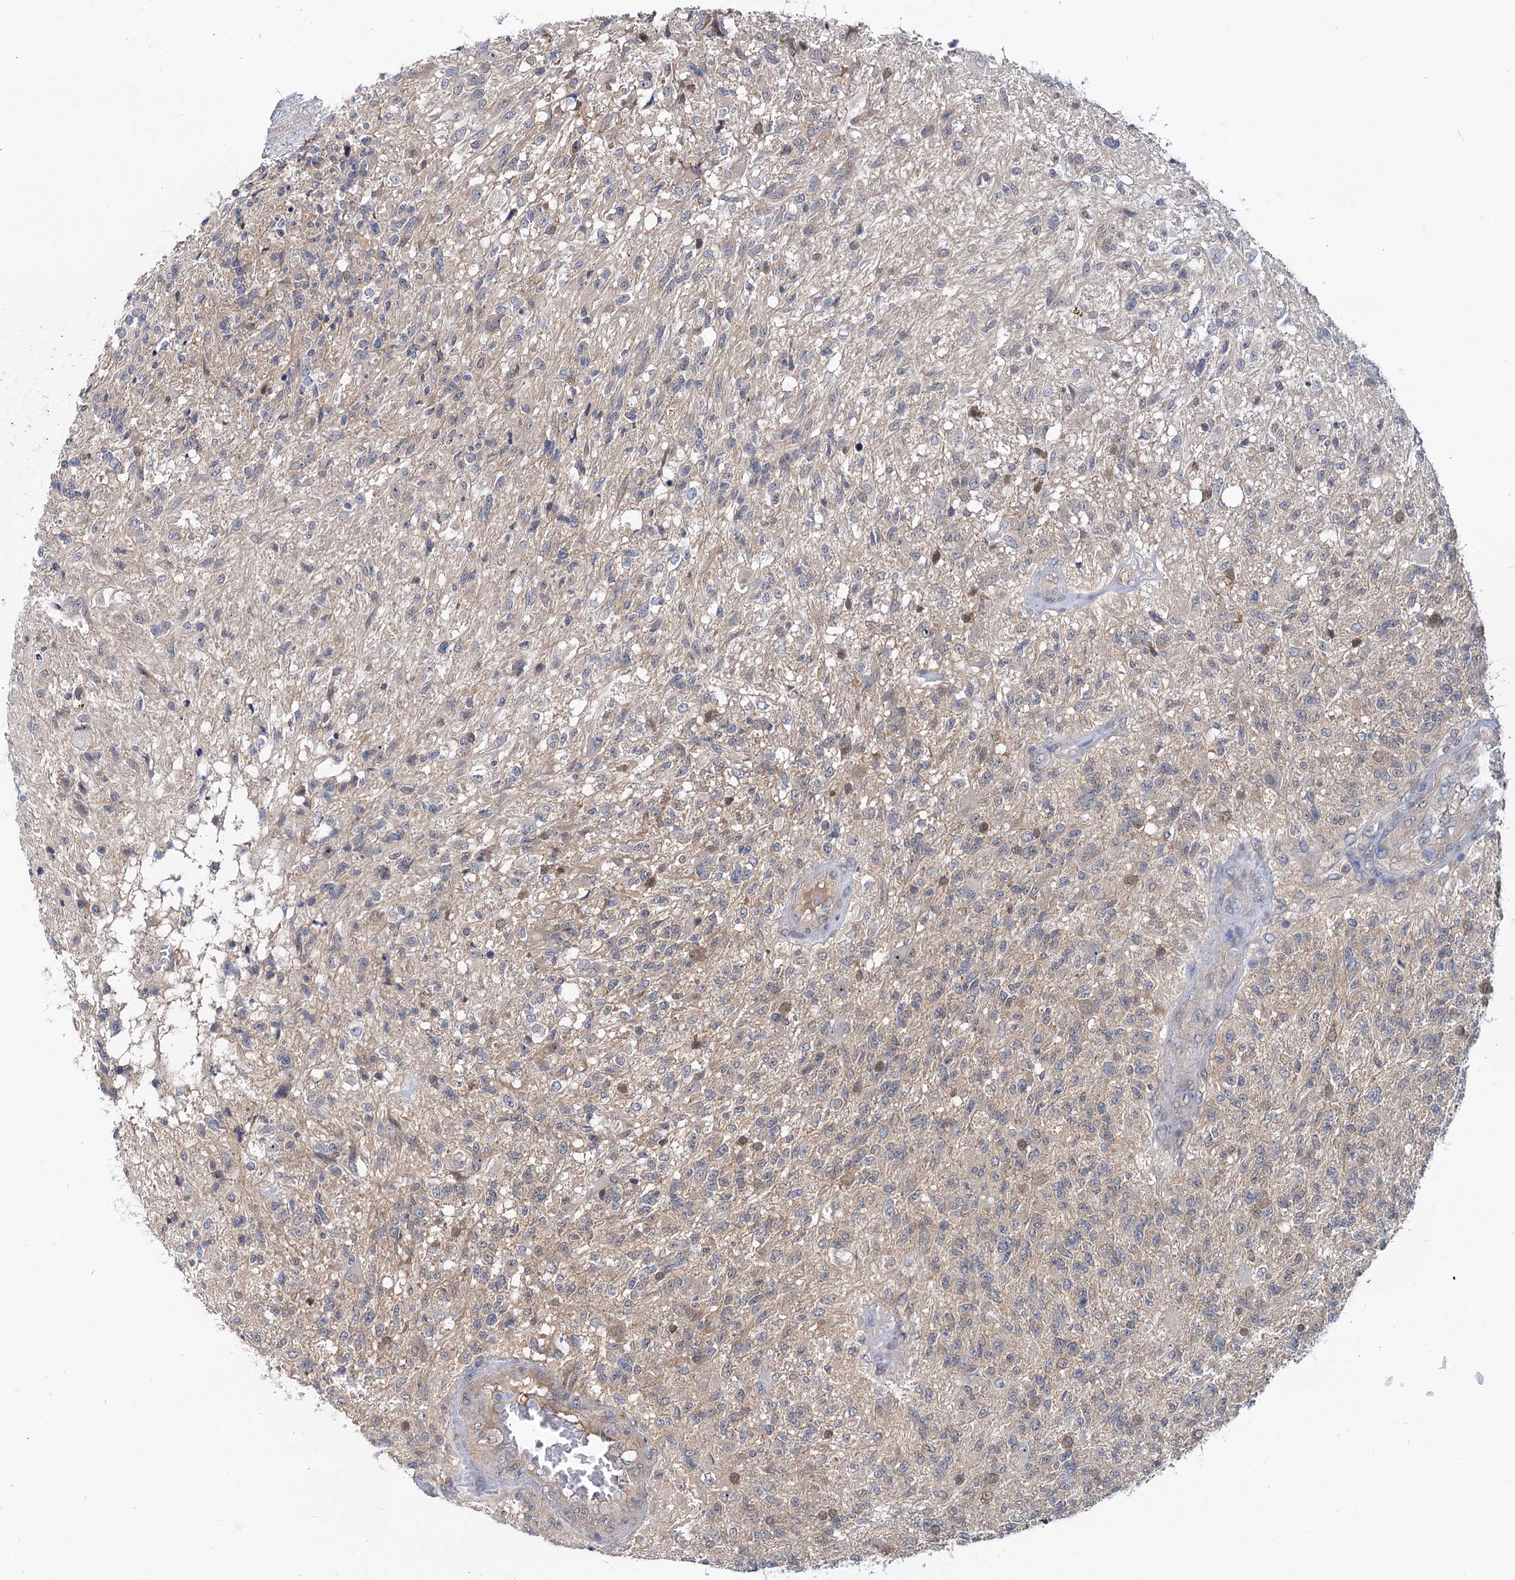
{"staining": {"intensity": "negative", "quantity": "none", "location": "none"}, "tissue": "glioma", "cell_type": "Tumor cells", "image_type": "cancer", "snomed": [{"axis": "morphology", "description": "Glioma, malignant, High grade"}, {"axis": "topography", "description": "Brain"}], "caption": "Tumor cells are negative for protein expression in human high-grade glioma (malignant).", "gene": "SNX15", "patient": {"sex": "male", "age": 56}}